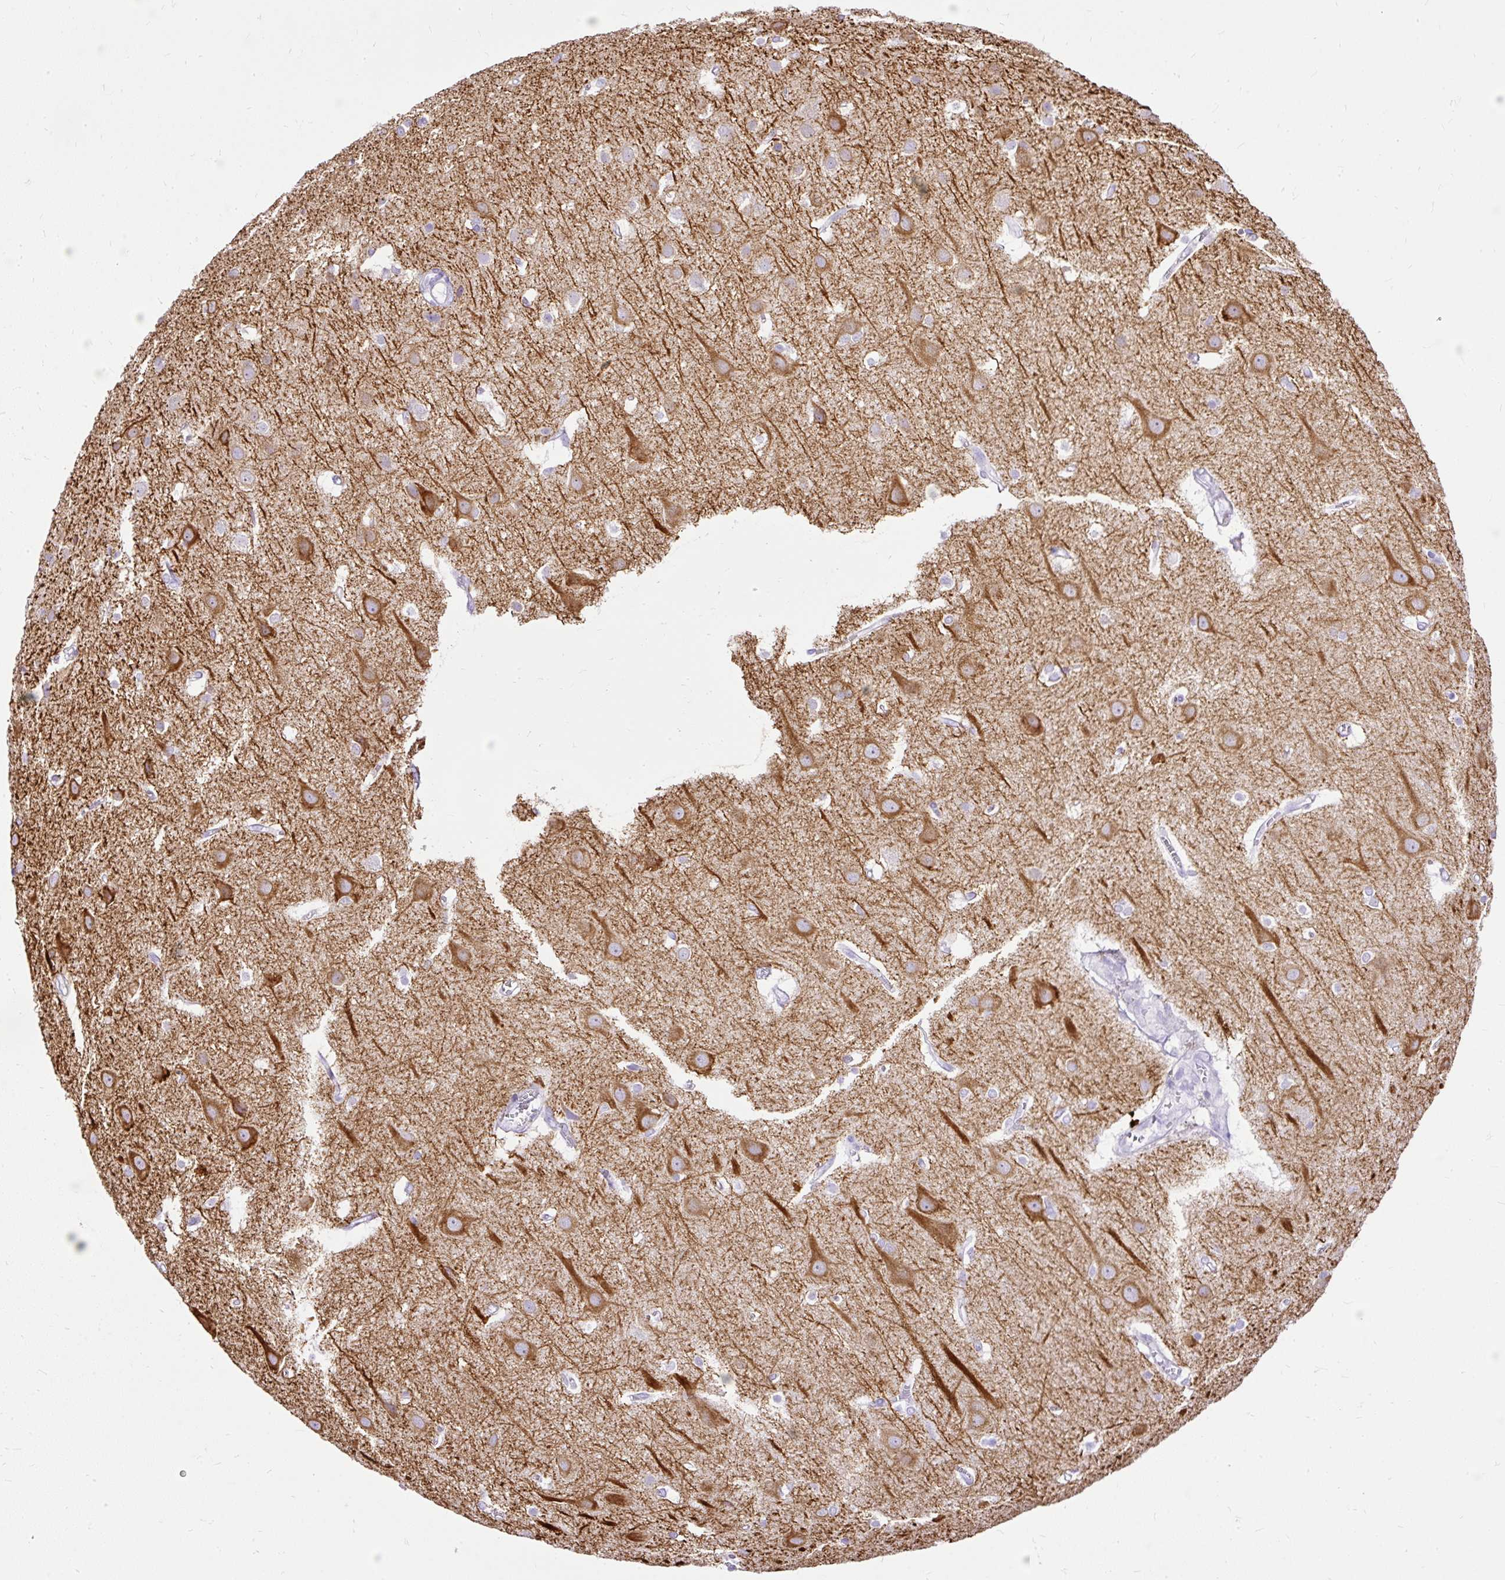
{"staining": {"intensity": "negative", "quantity": "none", "location": "none"}, "tissue": "cerebral cortex", "cell_type": "Endothelial cells", "image_type": "normal", "snomed": [{"axis": "morphology", "description": "Normal tissue, NOS"}, {"axis": "topography", "description": "Cerebral cortex"}], "caption": "Protein analysis of normal cerebral cortex reveals no significant expression in endothelial cells.", "gene": "HEY1", "patient": {"sex": "male", "age": 37}}